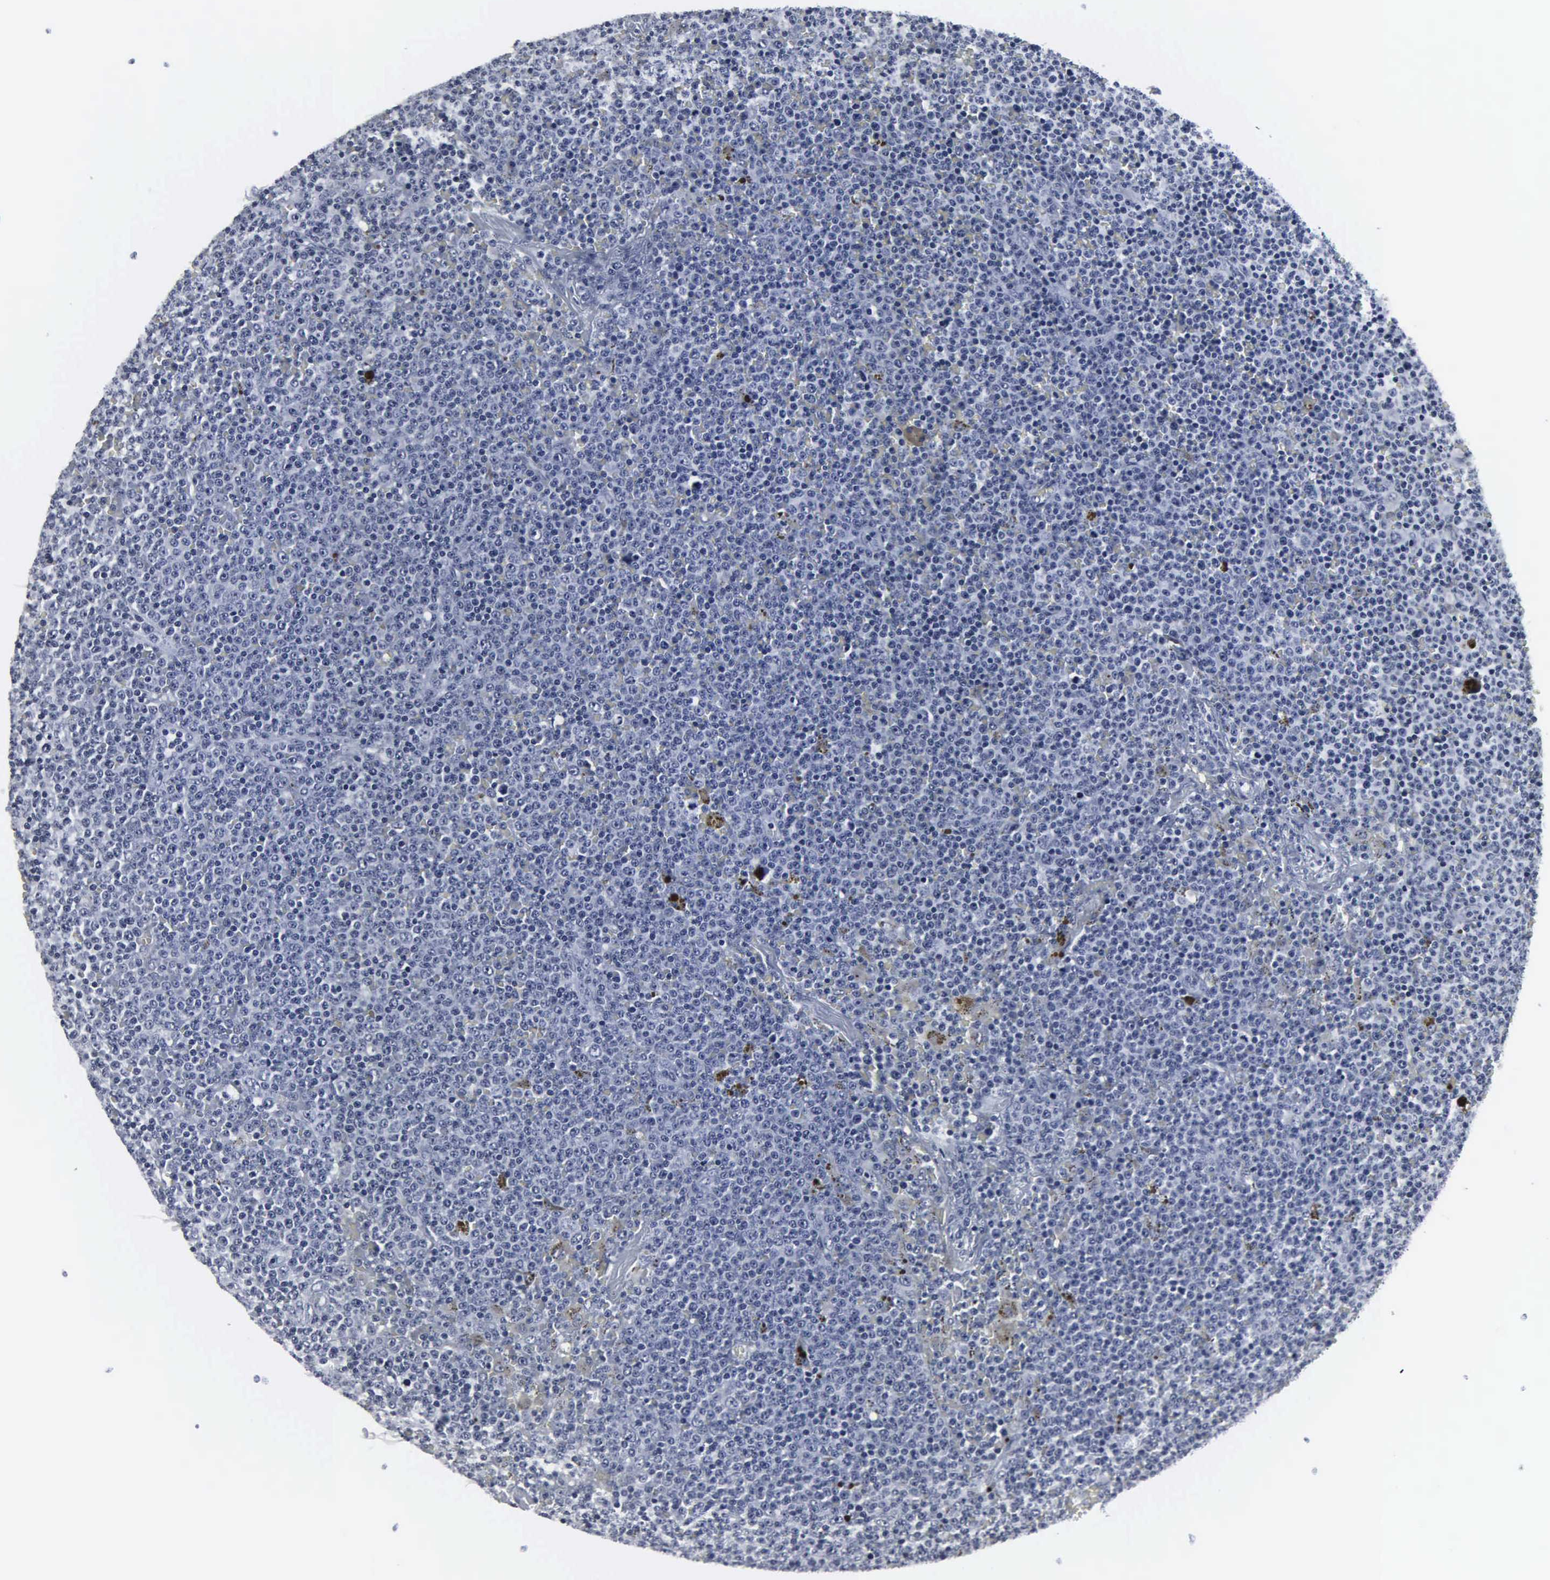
{"staining": {"intensity": "negative", "quantity": "none", "location": "none"}, "tissue": "lymphoma", "cell_type": "Tumor cells", "image_type": "cancer", "snomed": [{"axis": "morphology", "description": "Malignant lymphoma, non-Hodgkin's type, Low grade"}, {"axis": "topography", "description": "Lymph node"}], "caption": "This photomicrograph is of lymphoma stained with immunohistochemistry (IHC) to label a protein in brown with the nuclei are counter-stained blue. There is no positivity in tumor cells.", "gene": "DGCR2", "patient": {"sex": "male", "age": 50}}